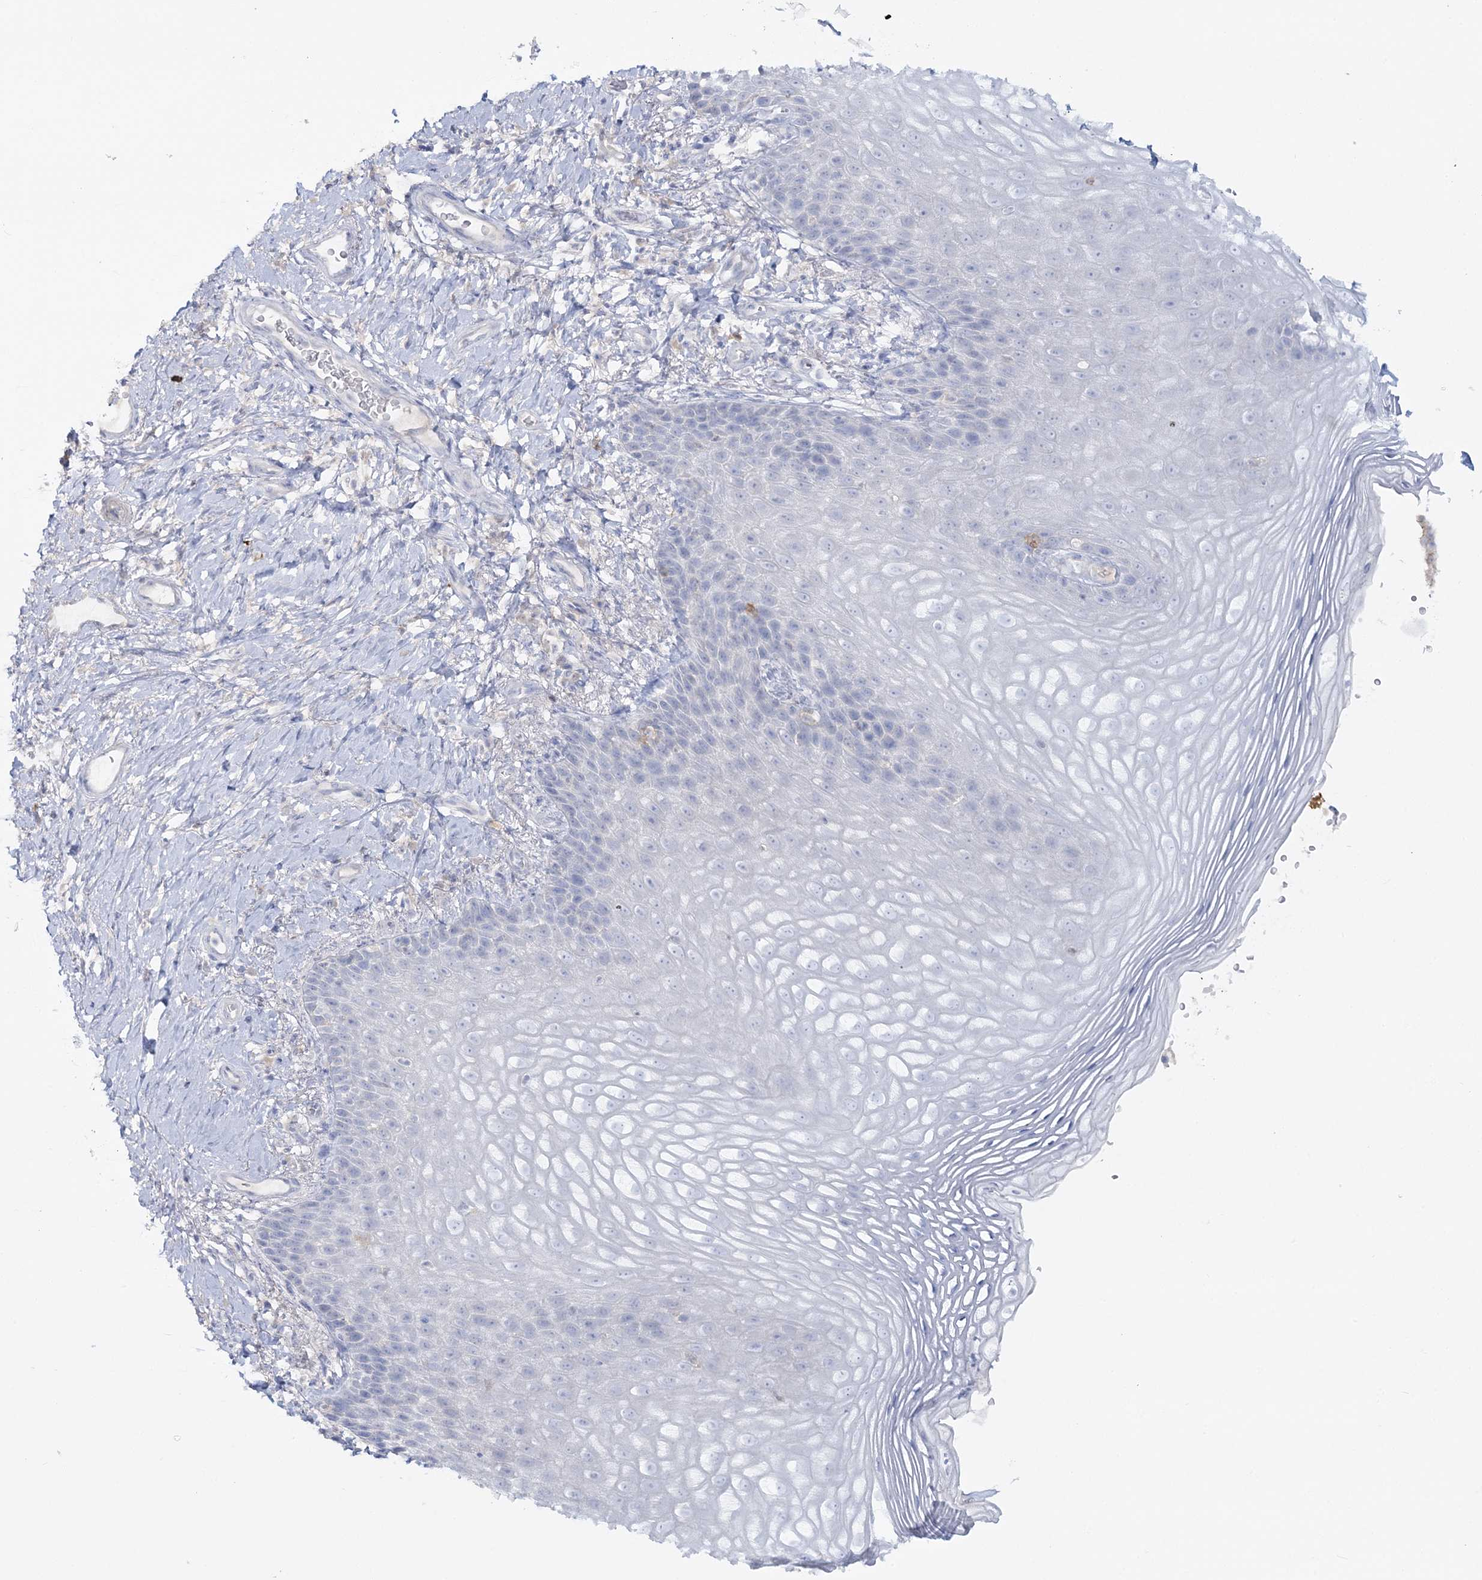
{"staining": {"intensity": "negative", "quantity": "none", "location": "none"}, "tissue": "vagina", "cell_type": "Squamous epithelial cells", "image_type": "normal", "snomed": [{"axis": "morphology", "description": "Normal tissue, NOS"}, {"axis": "topography", "description": "Vagina"}], "caption": "A histopathology image of vagina stained for a protein exhibits no brown staining in squamous epithelial cells.", "gene": "WDSUB1", "patient": {"sex": "female", "age": 60}}